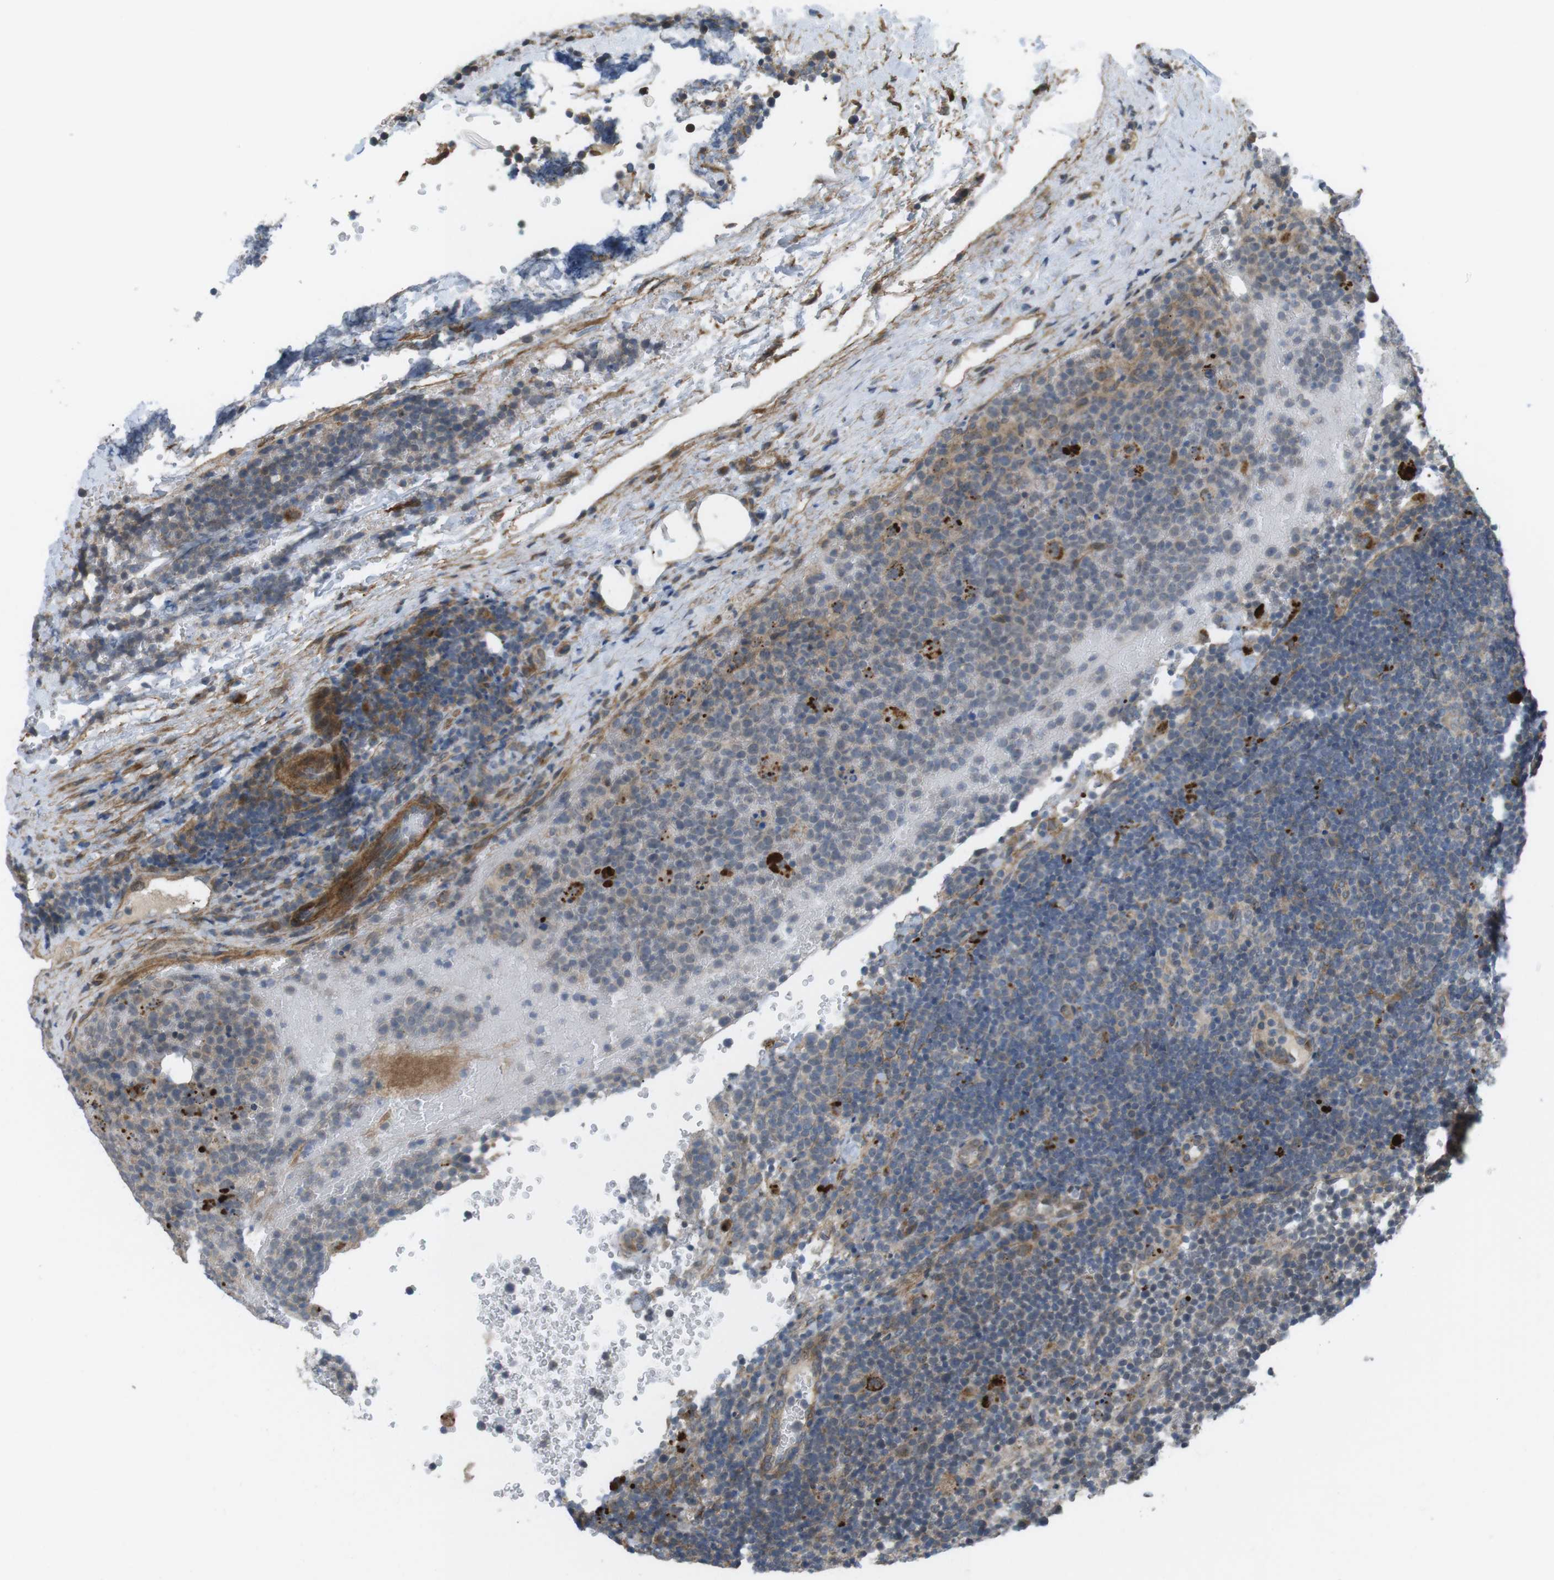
{"staining": {"intensity": "weak", "quantity": "25%-75%", "location": "cytoplasmic/membranous"}, "tissue": "lymphoma", "cell_type": "Tumor cells", "image_type": "cancer", "snomed": [{"axis": "morphology", "description": "Malignant lymphoma, non-Hodgkin's type, High grade"}, {"axis": "topography", "description": "Lymph node"}], "caption": "Immunohistochemistry histopathology image of human lymphoma stained for a protein (brown), which displays low levels of weak cytoplasmic/membranous positivity in approximately 25%-75% of tumor cells.", "gene": "KANK2", "patient": {"sex": "male", "age": 61}}